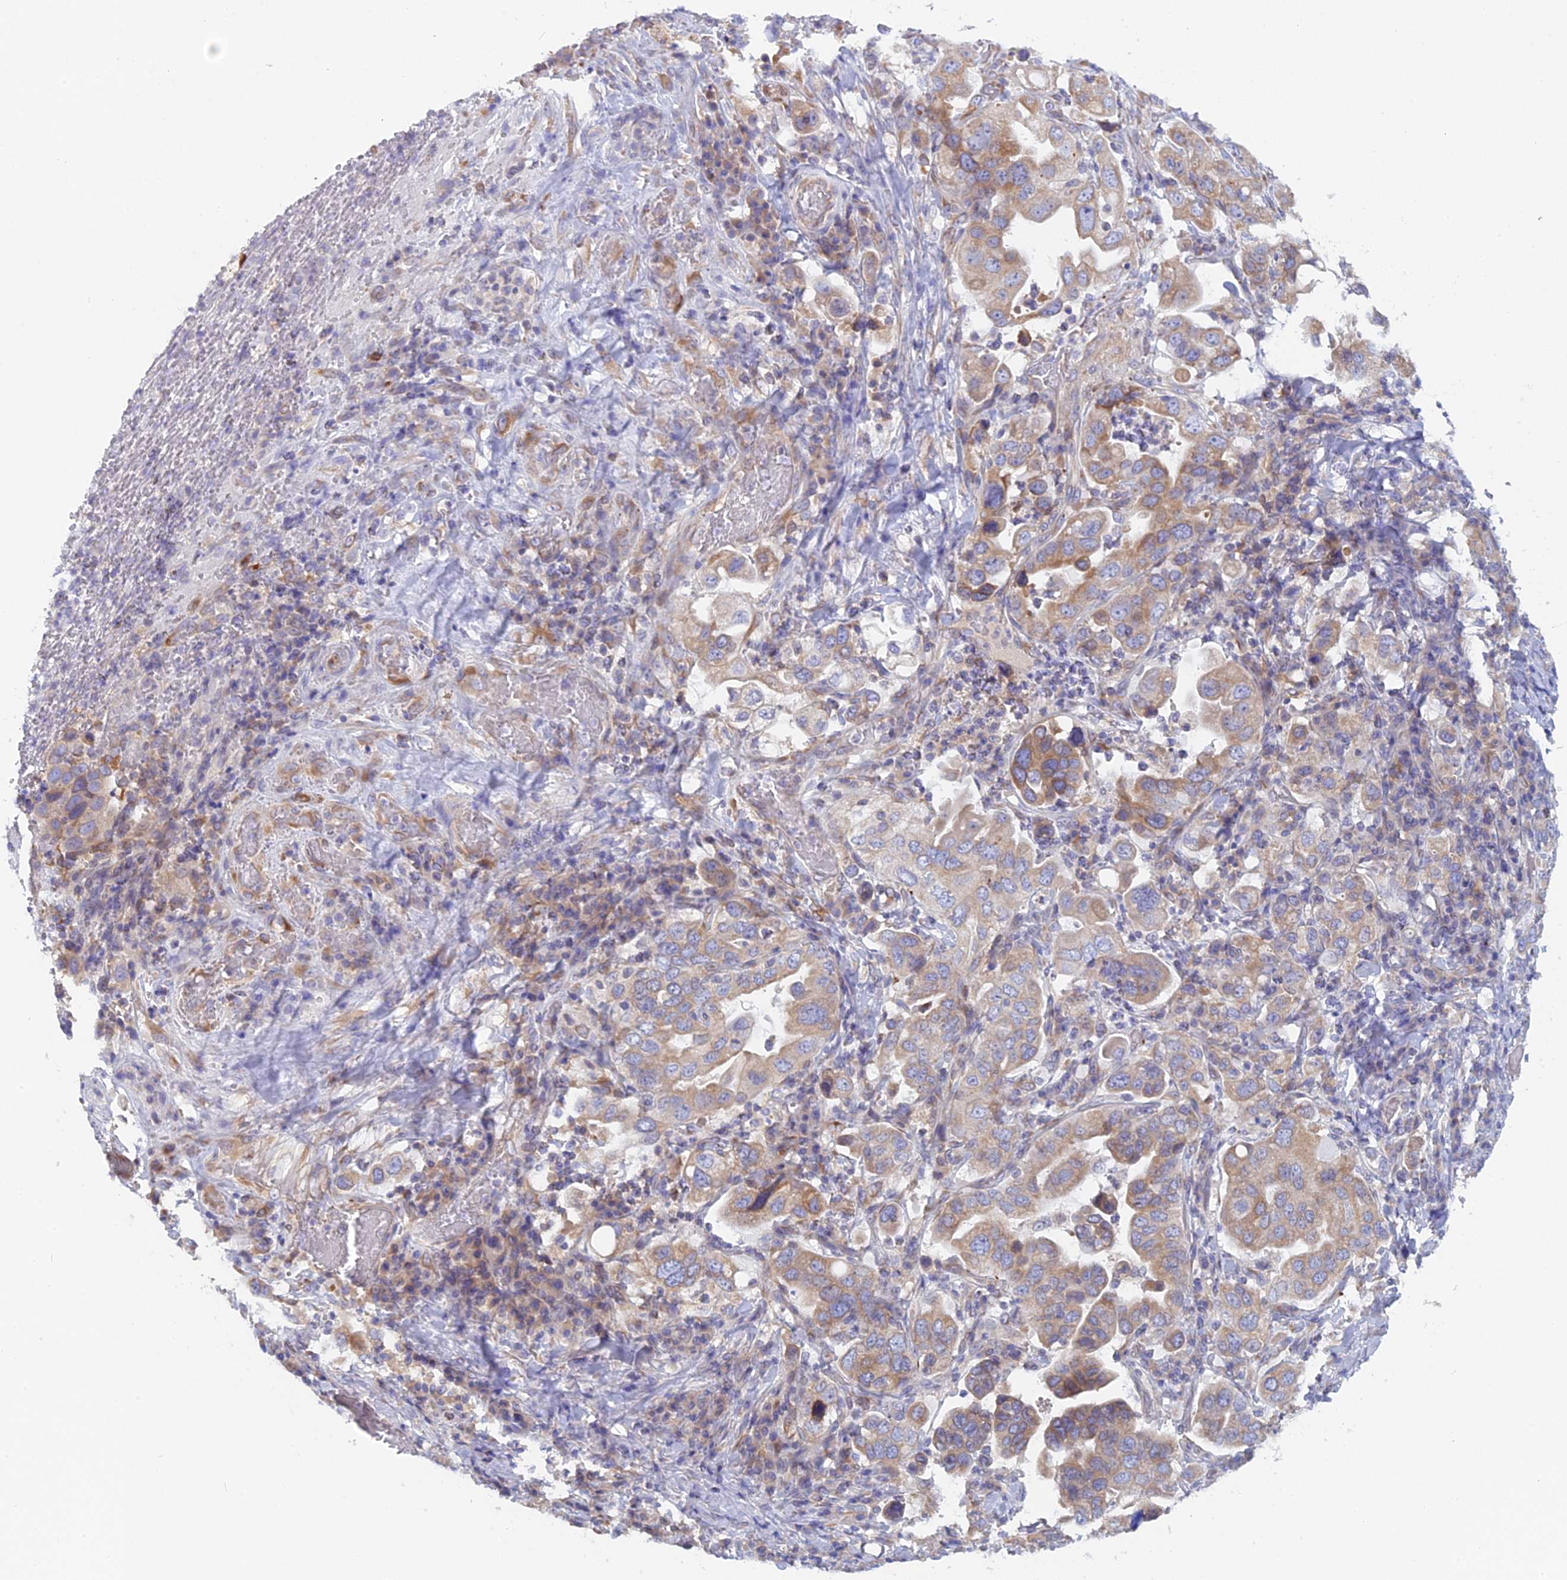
{"staining": {"intensity": "moderate", "quantity": "25%-75%", "location": "cytoplasmic/membranous"}, "tissue": "stomach cancer", "cell_type": "Tumor cells", "image_type": "cancer", "snomed": [{"axis": "morphology", "description": "Adenocarcinoma, NOS"}, {"axis": "topography", "description": "Stomach, upper"}], "caption": "Adenocarcinoma (stomach) stained with a brown dye reveals moderate cytoplasmic/membranous positive expression in approximately 25%-75% of tumor cells.", "gene": "TLCD1", "patient": {"sex": "male", "age": 62}}